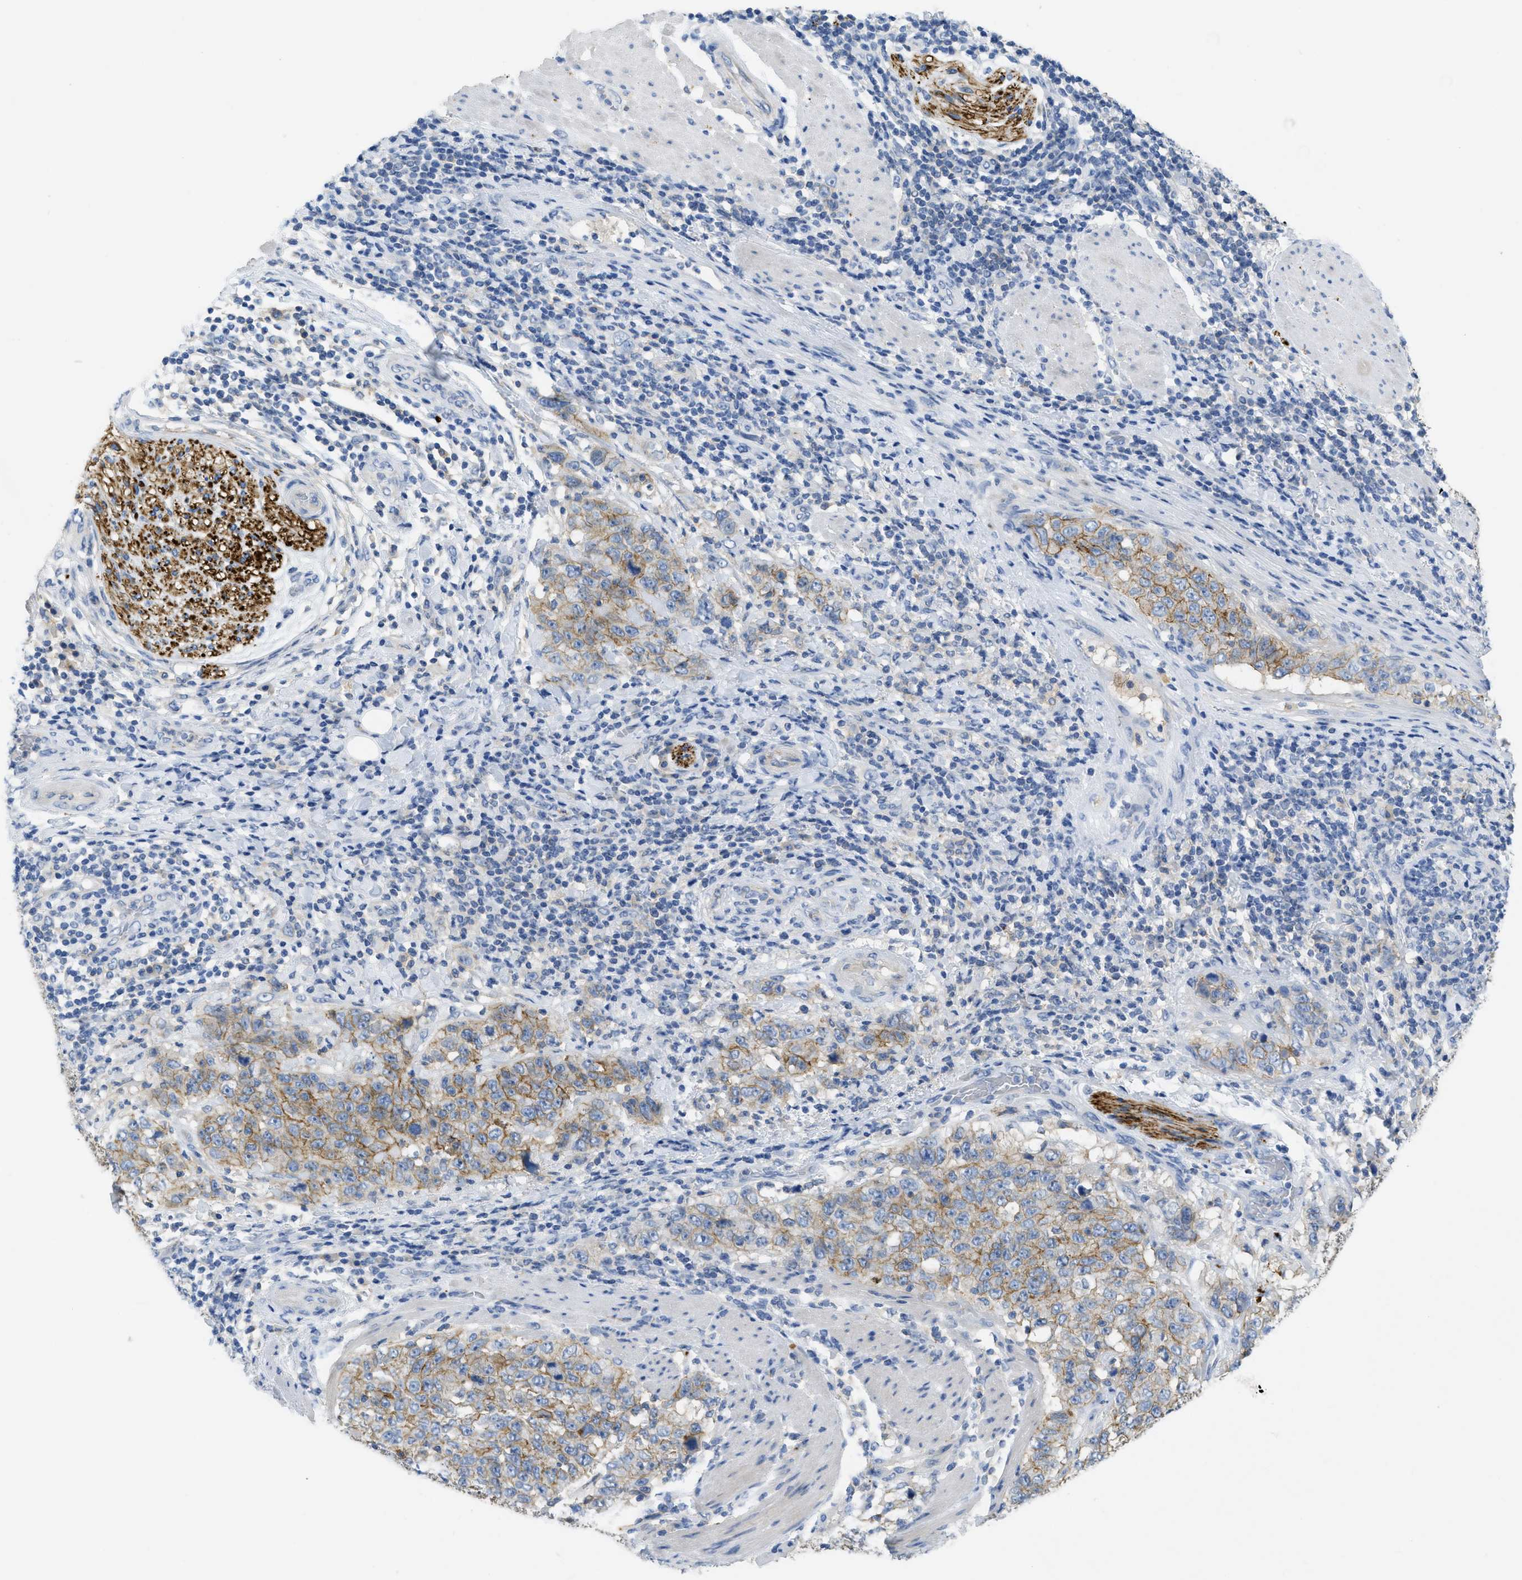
{"staining": {"intensity": "moderate", "quantity": ">75%", "location": "cytoplasmic/membranous"}, "tissue": "stomach cancer", "cell_type": "Tumor cells", "image_type": "cancer", "snomed": [{"axis": "morphology", "description": "Adenocarcinoma, NOS"}, {"axis": "topography", "description": "Stomach"}], "caption": "Approximately >75% of tumor cells in stomach cancer (adenocarcinoma) demonstrate moderate cytoplasmic/membranous protein expression as visualized by brown immunohistochemical staining.", "gene": "CNNM4", "patient": {"sex": "male", "age": 48}}